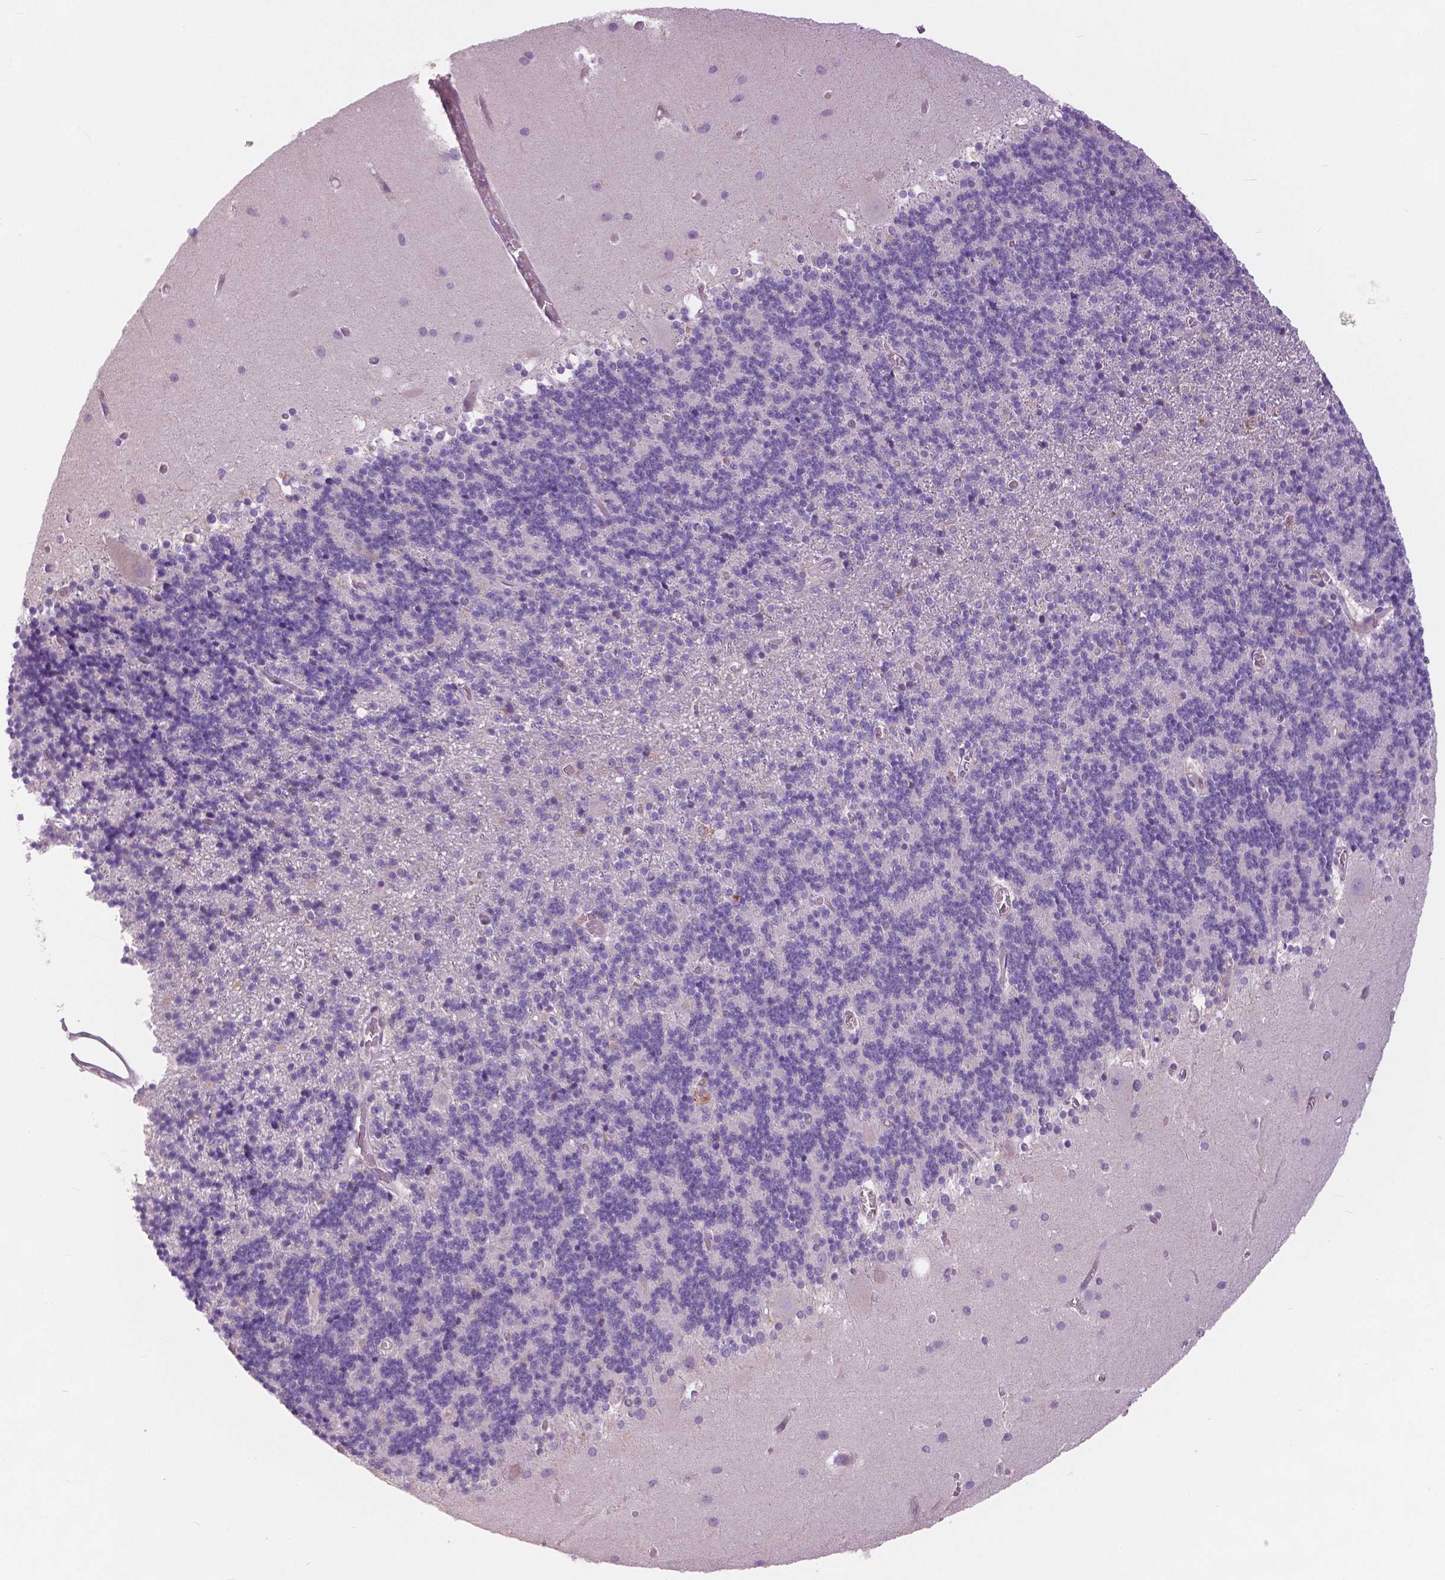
{"staining": {"intensity": "negative", "quantity": "none", "location": "none"}, "tissue": "cerebellum", "cell_type": "Cells in granular layer", "image_type": "normal", "snomed": [{"axis": "morphology", "description": "Normal tissue, NOS"}, {"axis": "topography", "description": "Cerebellum"}], "caption": "High magnification brightfield microscopy of benign cerebellum stained with DAB (brown) and counterstained with hematoxylin (blue): cells in granular layer show no significant positivity.", "gene": "SERPINI1", "patient": {"sex": "male", "age": 70}}